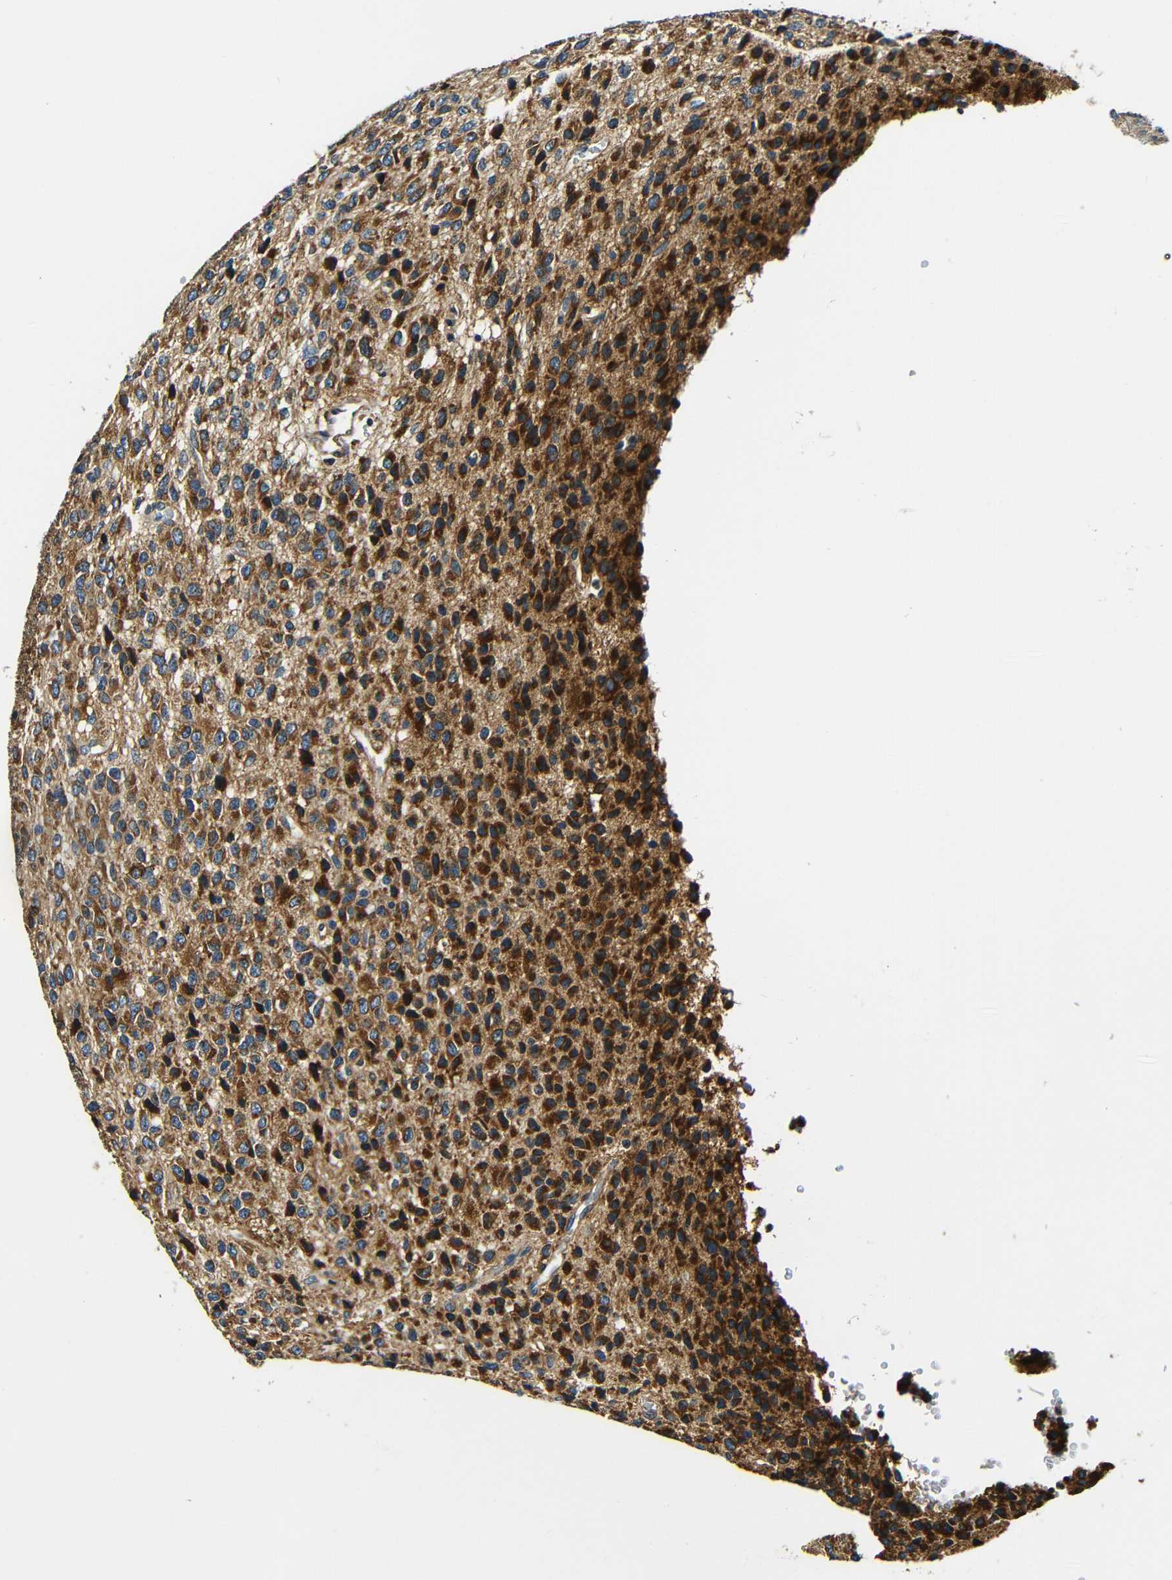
{"staining": {"intensity": "strong", "quantity": ">75%", "location": "cytoplasmic/membranous"}, "tissue": "glioma", "cell_type": "Tumor cells", "image_type": "cancer", "snomed": [{"axis": "morphology", "description": "Glioma, malignant, High grade"}, {"axis": "topography", "description": "pancreas cauda"}], "caption": "This is an image of IHC staining of malignant high-grade glioma, which shows strong positivity in the cytoplasmic/membranous of tumor cells.", "gene": "VAPB", "patient": {"sex": "male", "age": 60}}